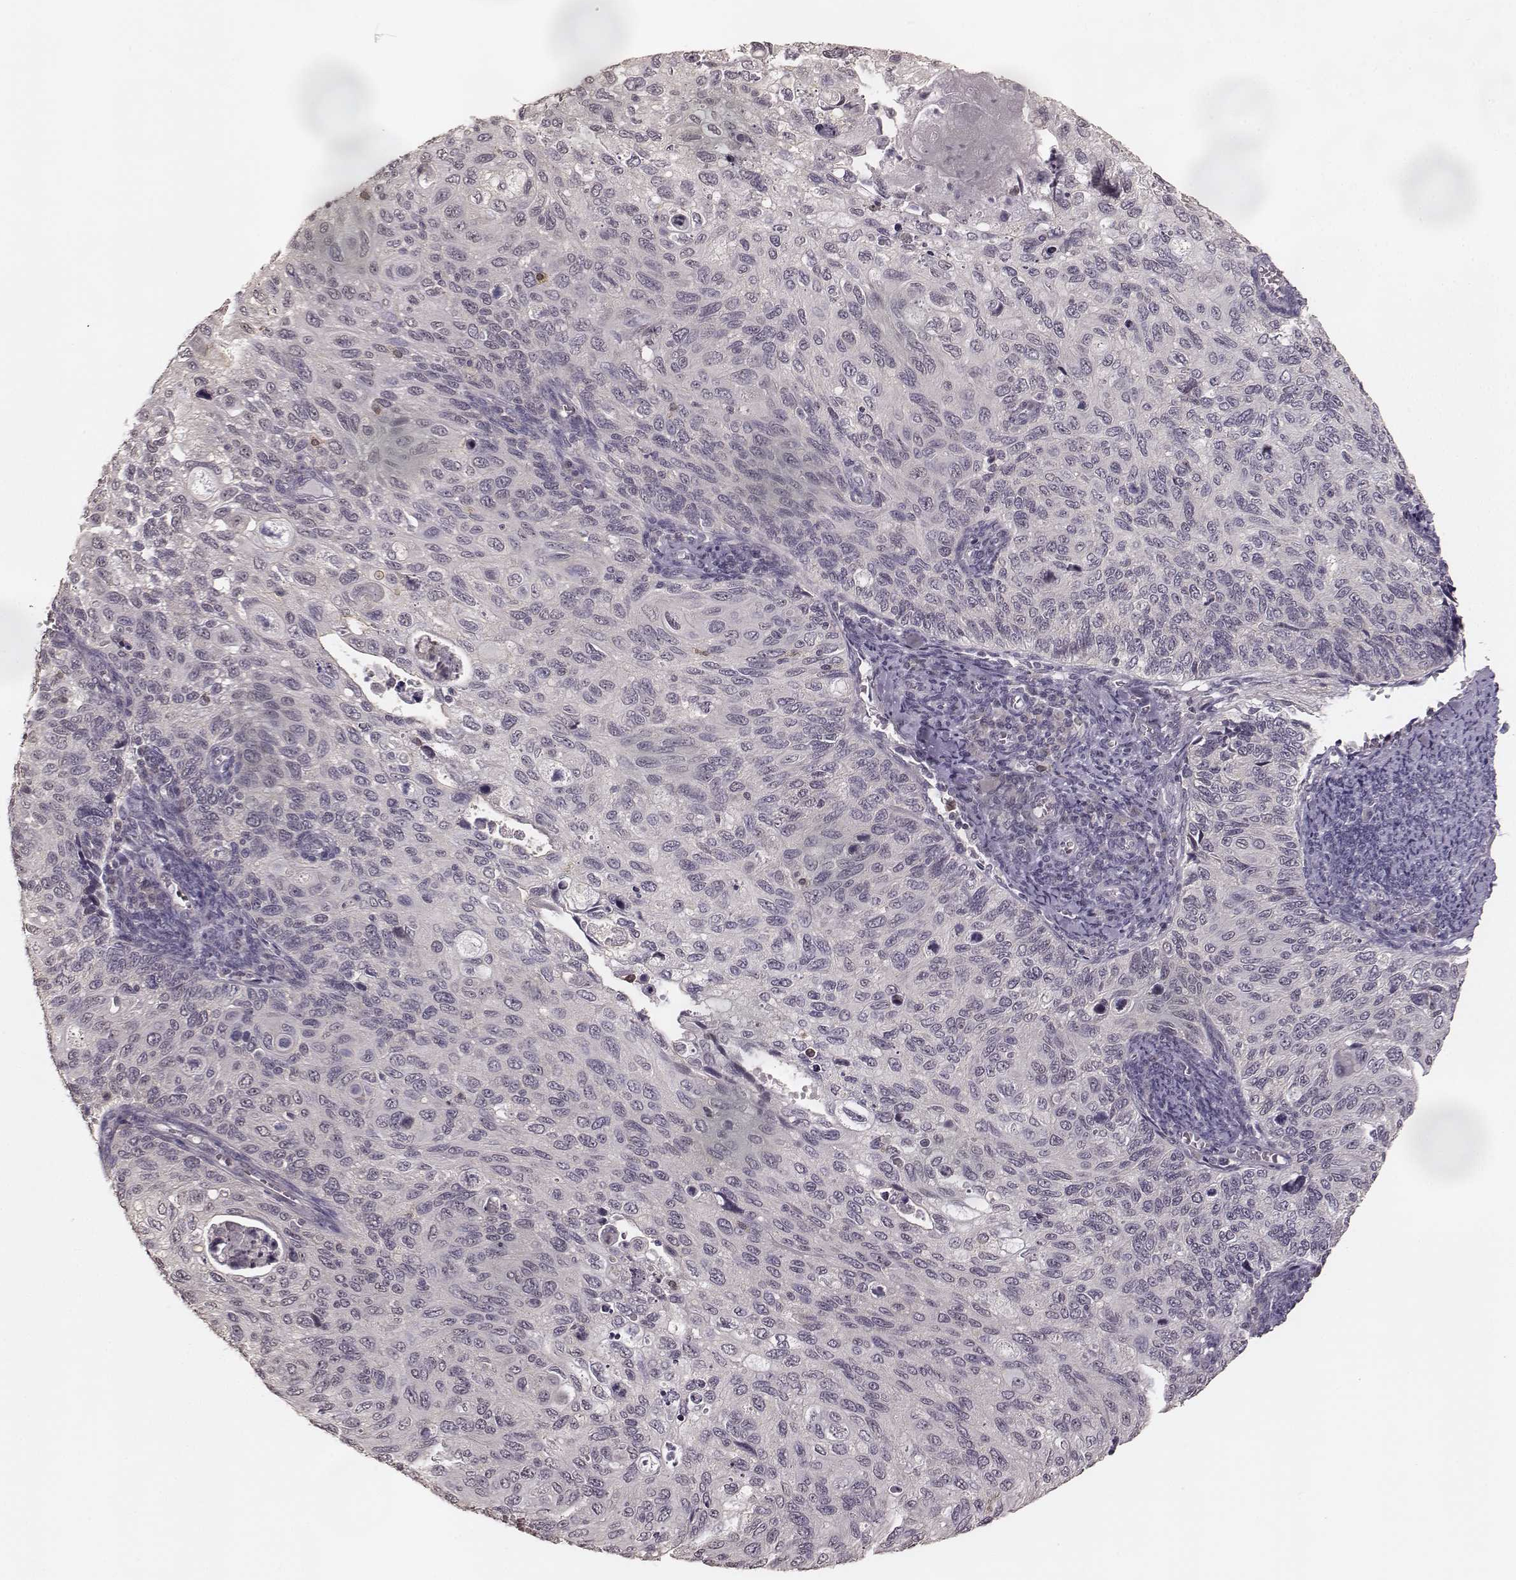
{"staining": {"intensity": "negative", "quantity": "none", "location": "none"}, "tissue": "cervical cancer", "cell_type": "Tumor cells", "image_type": "cancer", "snomed": [{"axis": "morphology", "description": "Squamous cell carcinoma, NOS"}, {"axis": "topography", "description": "Cervix"}], "caption": "Micrograph shows no significant protein expression in tumor cells of cervical cancer.", "gene": "LY6K", "patient": {"sex": "female", "age": 70}}